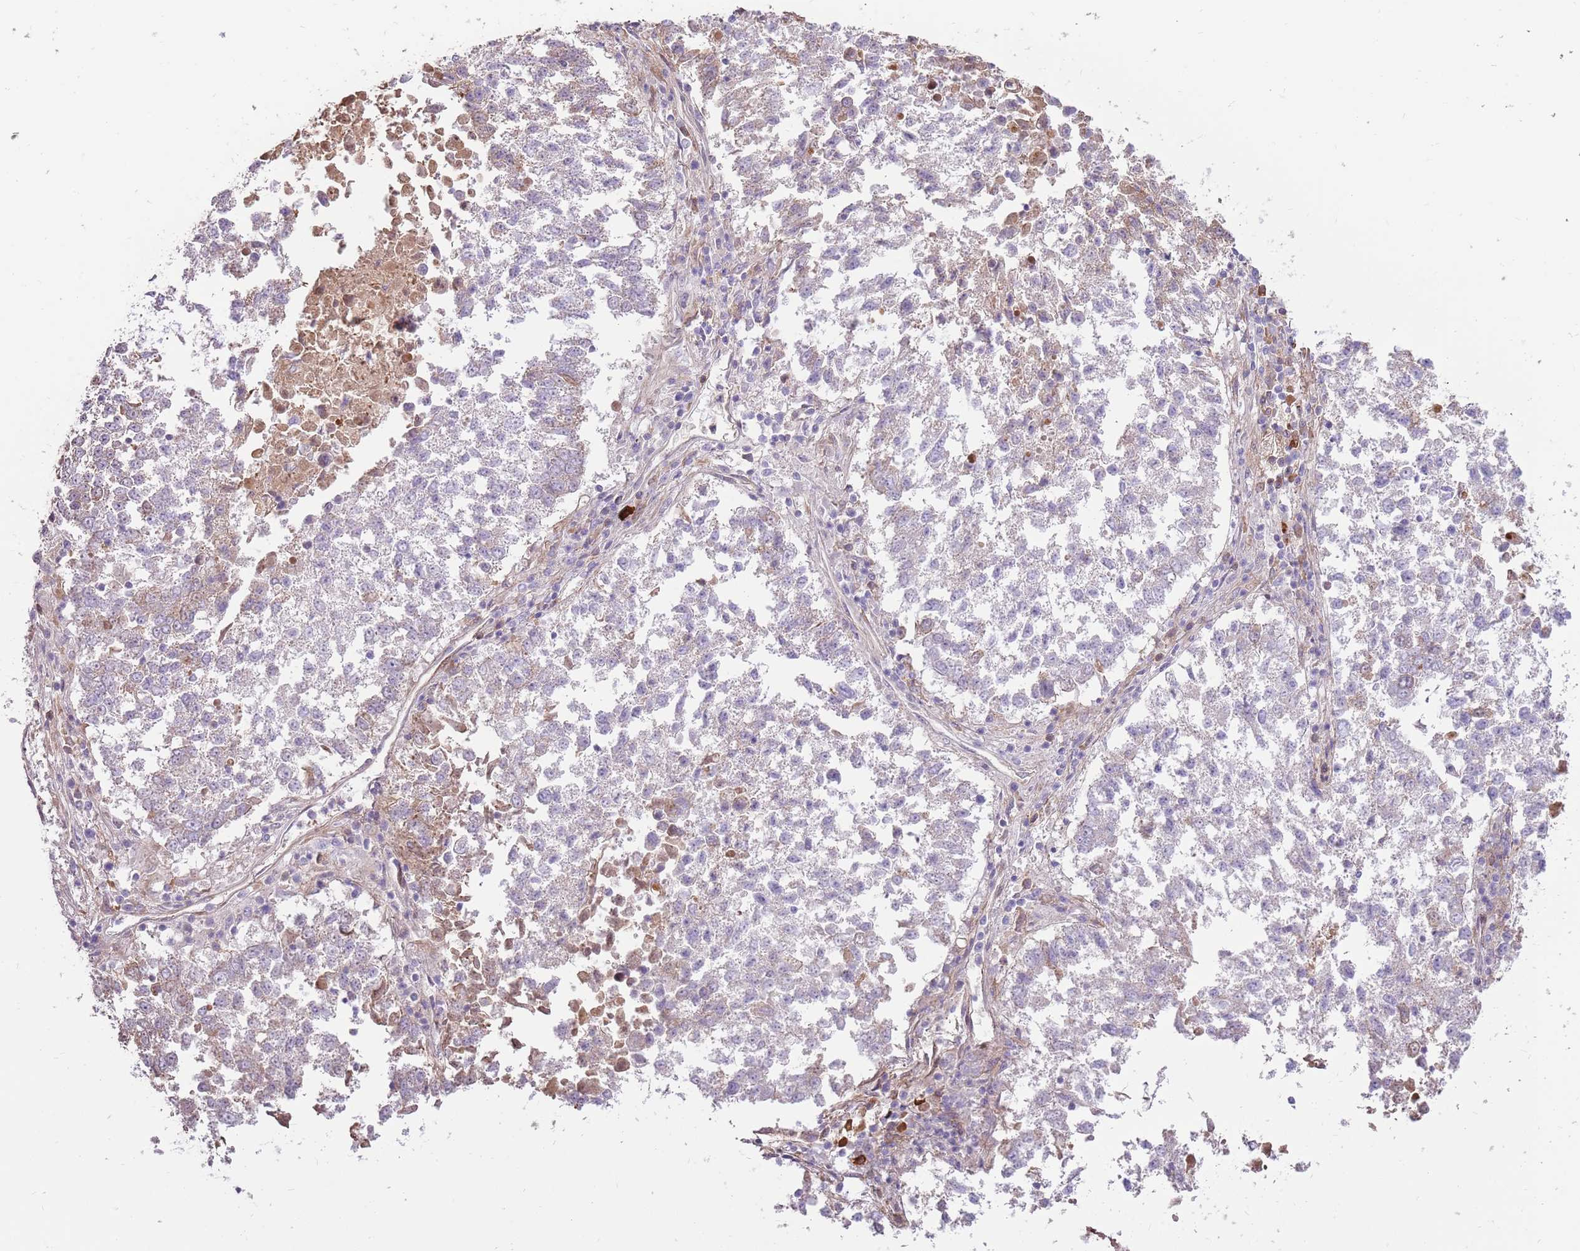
{"staining": {"intensity": "weak", "quantity": "<25%", "location": "cytoplasmic/membranous"}, "tissue": "lung cancer", "cell_type": "Tumor cells", "image_type": "cancer", "snomed": [{"axis": "morphology", "description": "Squamous cell carcinoma, NOS"}, {"axis": "topography", "description": "Lung"}], "caption": "Immunohistochemistry micrograph of lung squamous cell carcinoma stained for a protein (brown), which displays no expression in tumor cells.", "gene": "MCUB", "patient": {"sex": "male", "age": 73}}